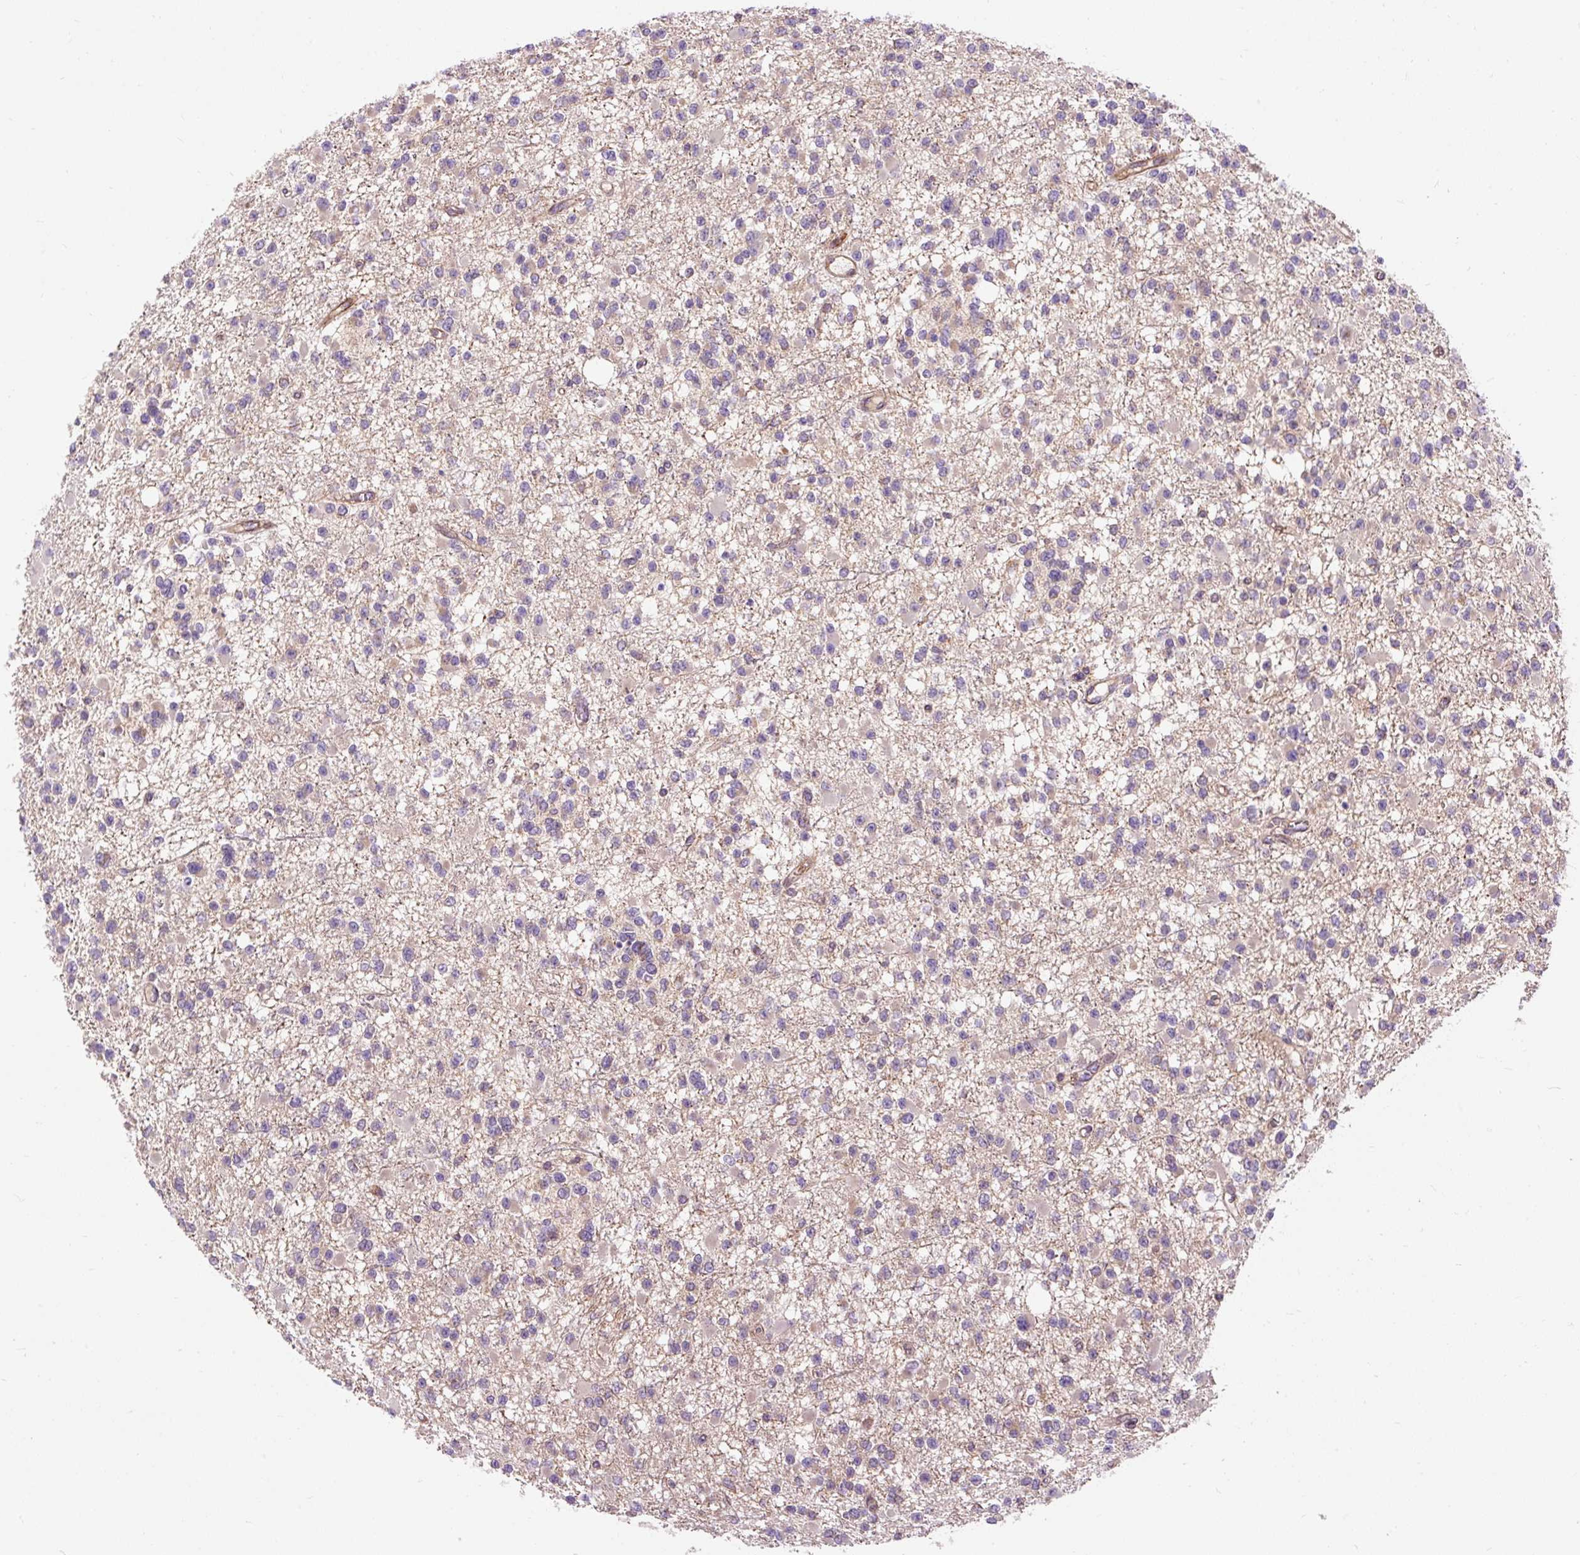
{"staining": {"intensity": "weak", "quantity": "<25%", "location": "cytoplasmic/membranous"}, "tissue": "glioma", "cell_type": "Tumor cells", "image_type": "cancer", "snomed": [{"axis": "morphology", "description": "Glioma, malignant, Low grade"}, {"axis": "topography", "description": "Brain"}], "caption": "A micrograph of human glioma is negative for staining in tumor cells.", "gene": "PCDHGB3", "patient": {"sex": "female", "age": 22}}